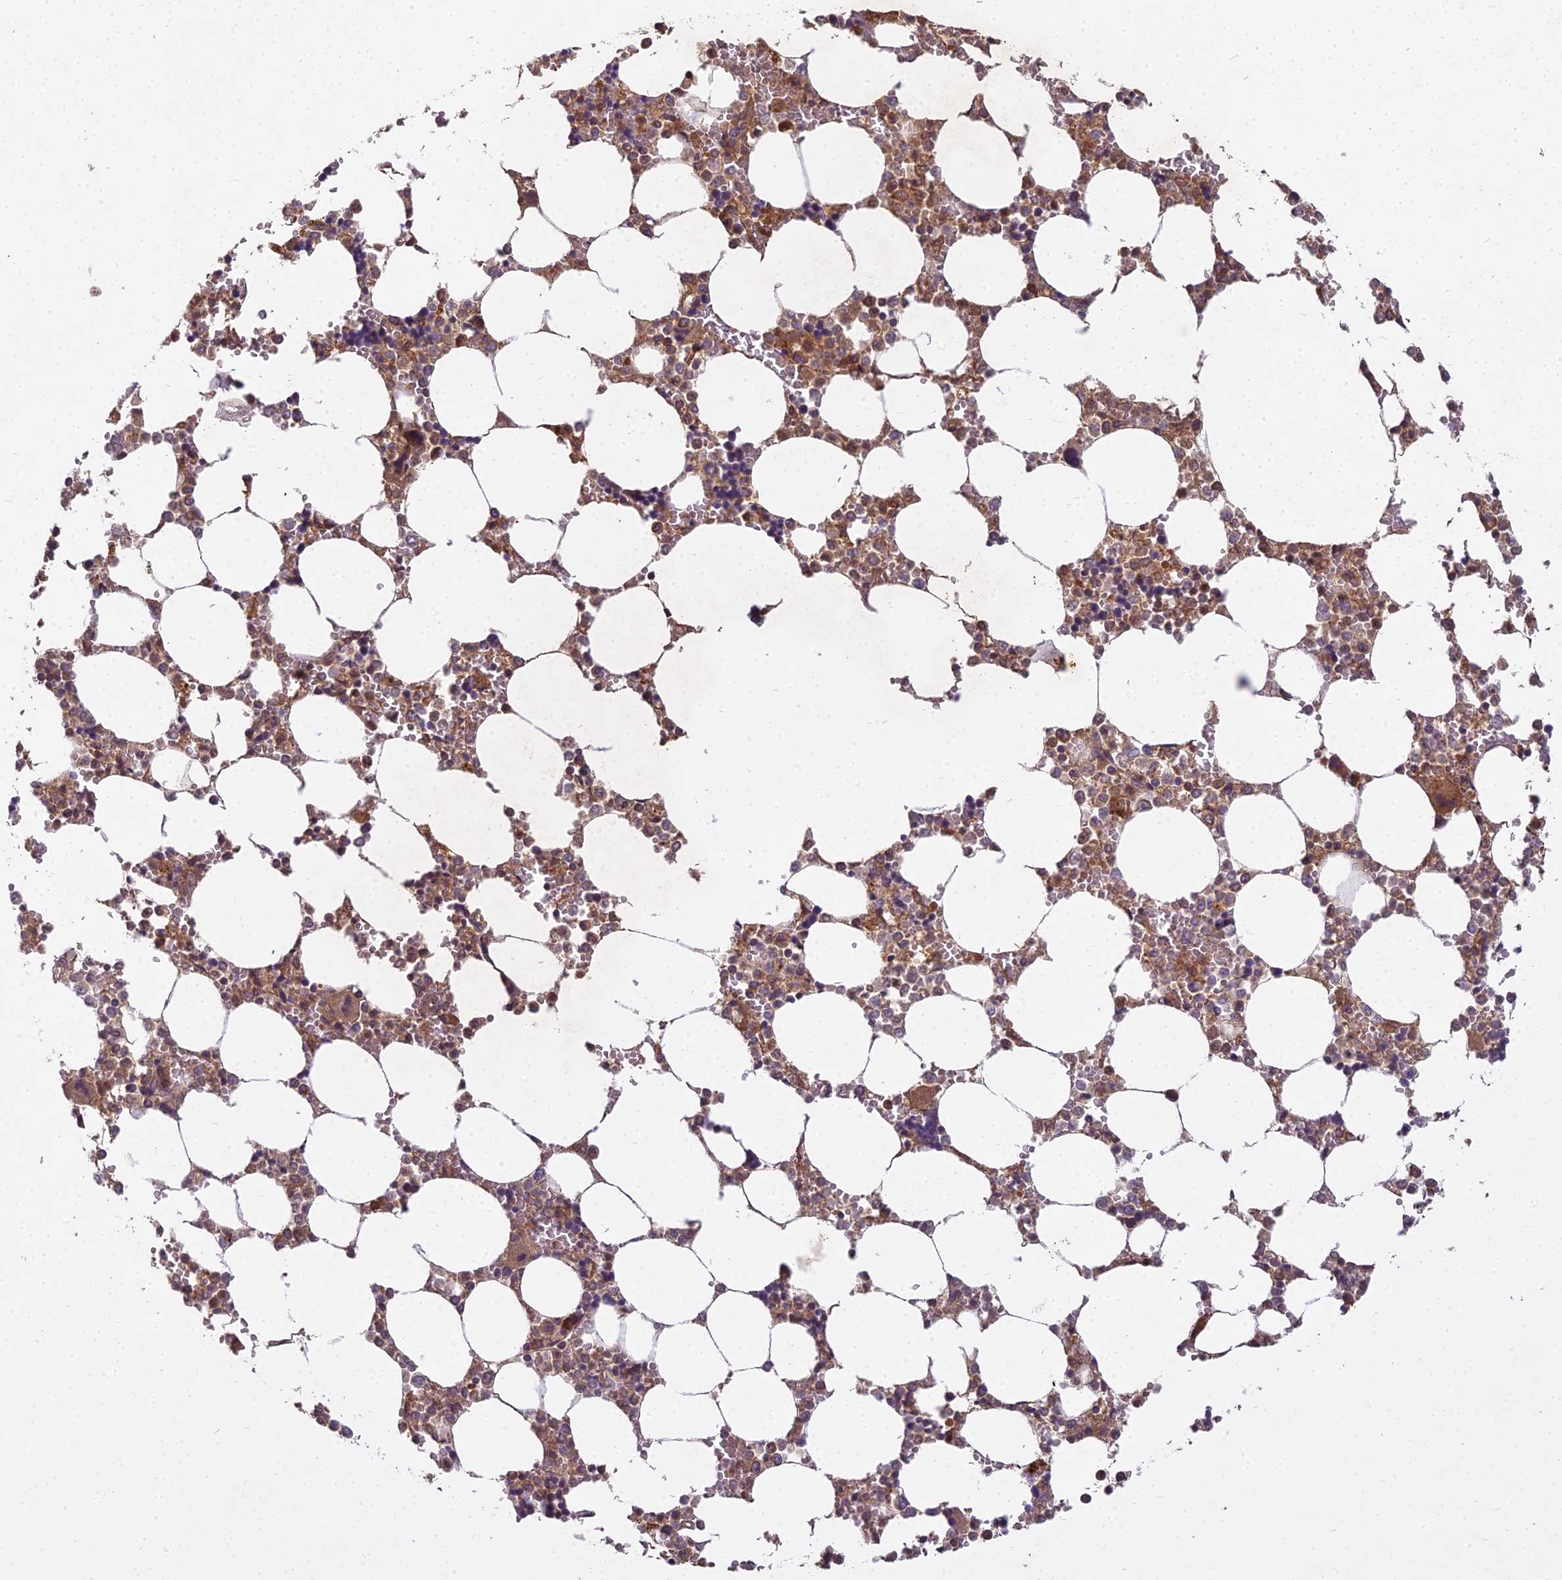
{"staining": {"intensity": "moderate", "quantity": "25%-75%", "location": "cytoplasmic/membranous"}, "tissue": "bone marrow", "cell_type": "Hematopoietic cells", "image_type": "normal", "snomed": [{"axis": "morphology", "description": "Normal tissue, NOS"}, {"axis": "topography", "description": "Bone marrow"}], "caption": "Protein positivity by IHC reveals moderate cytoplasmic/membranous positivity in about 25%-75% of hematopoietic cells in normal bone marrow.", "gene": "CCDC167", "patient": {"sex": "male", "age": 64}}